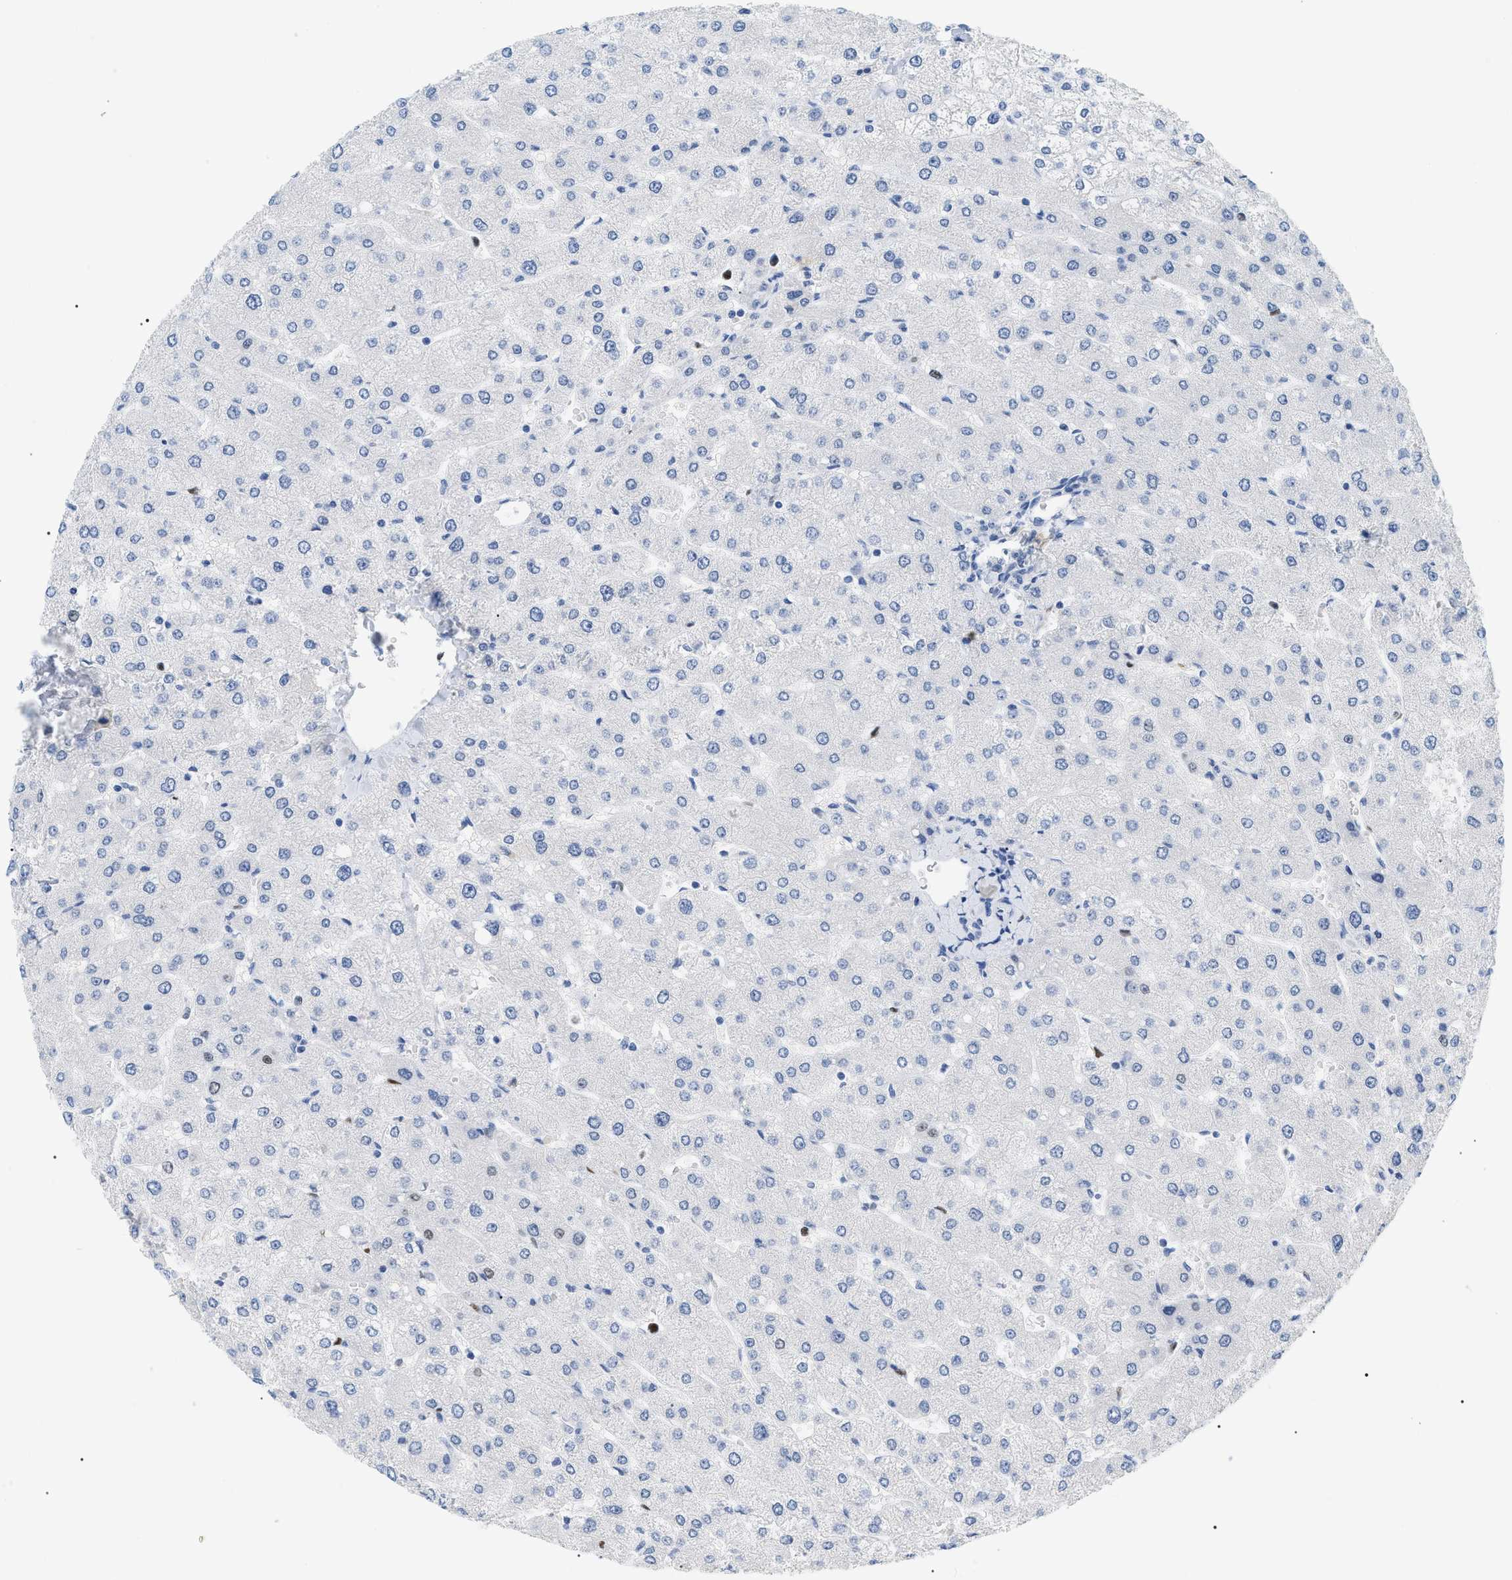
{"staining": {"intensity": "negative", "quantity": "none", "location": "none"}, "tissue": "liver", "cell_type": "Cholangiocytes", "image_type": "normal", "snomed": [{"axis": "morphology", "description": "Normal tissue, NOS"}, {"axis": "topography", "description": "Liver"}], "caption": "Cholangiocytes show no significant protein positivity in unremarkable liver. The staining is performed using DAB (3,3'-diaminobenzidine) brown chromogen with nuclei counter-stained in using hematoxylin.", "gene": "MCM7", "patient": {"sex": "male", "age": 55}}